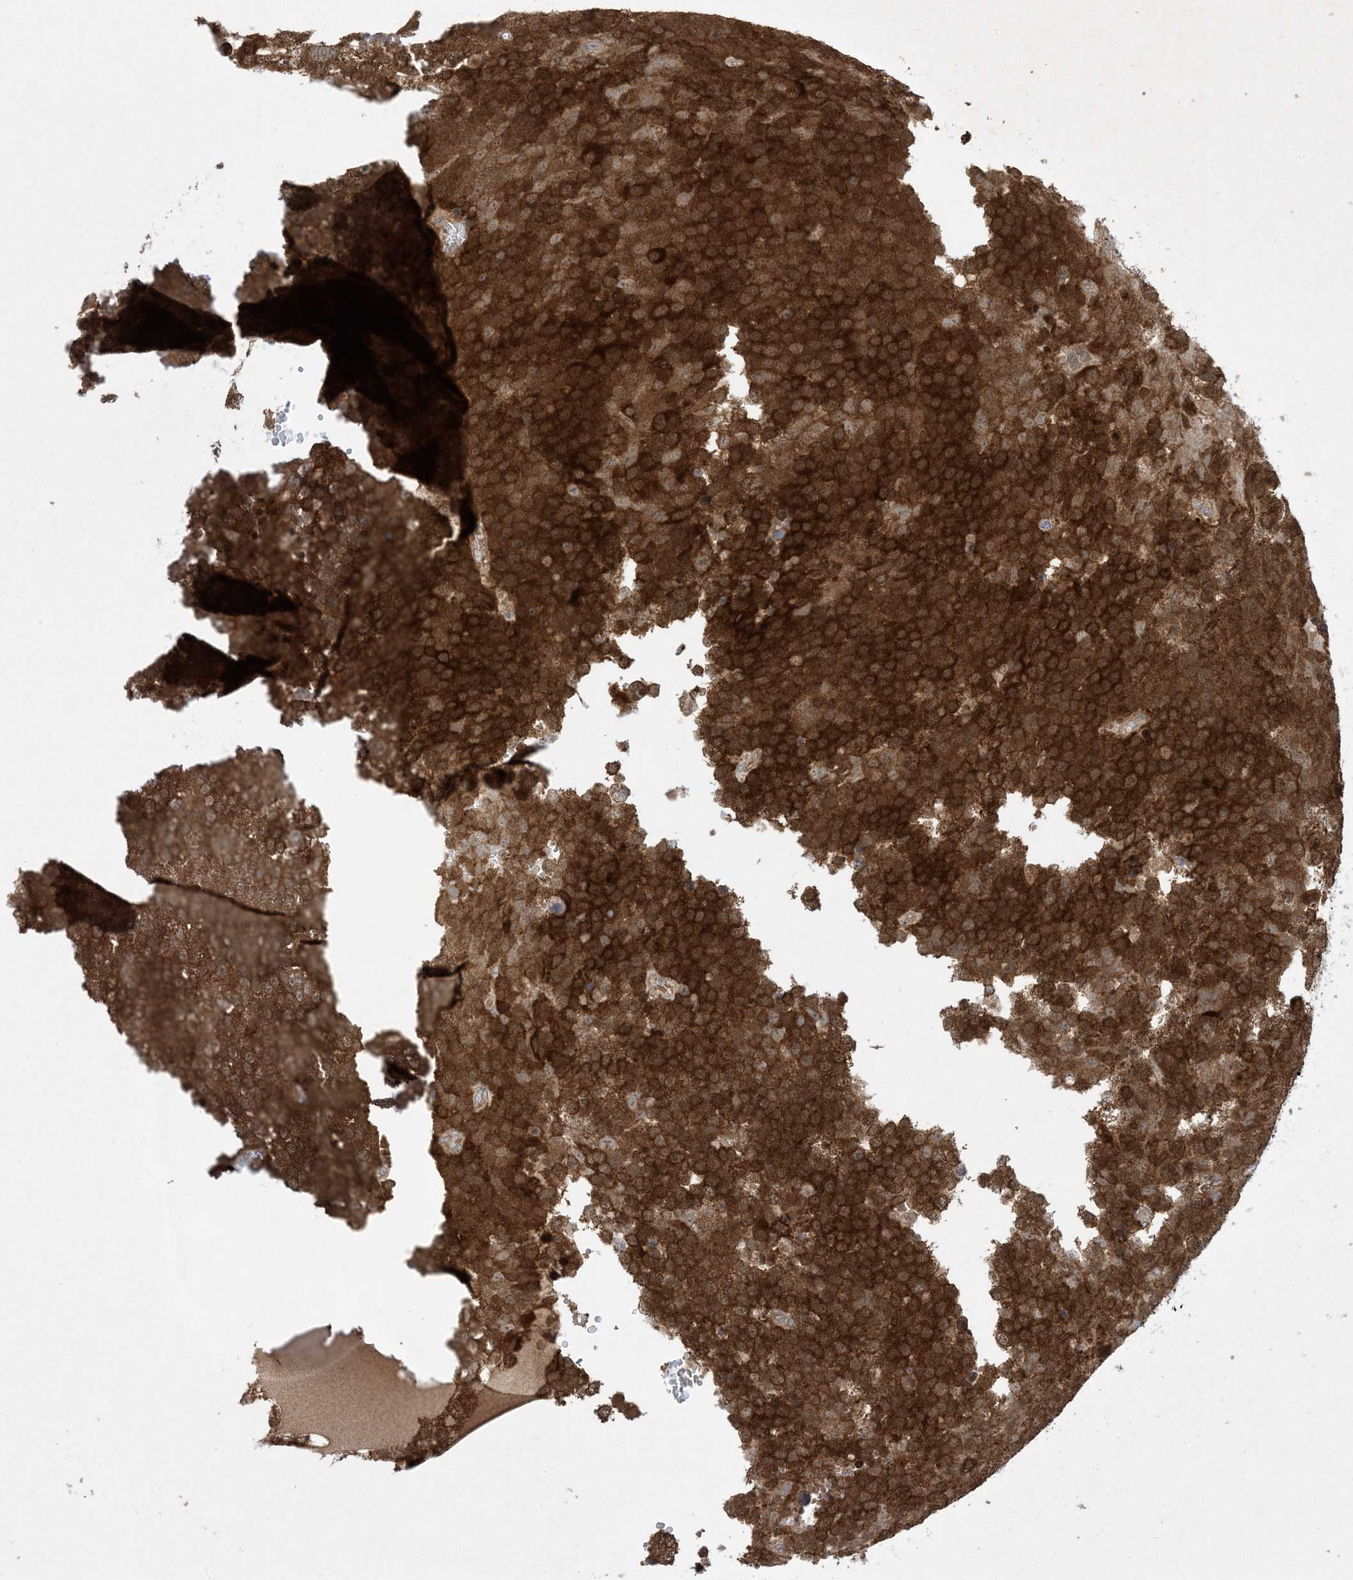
{"staining": {"intensity": "strong", "quantity": ">75%", "location": "cytoplasmic/membranous"}, "tissue": "testis cancer", "cell_type": "Tumor cells", "image_type": "cancer", "snomed": [{"axis": "morphology", "description": "Seminoma, NOS"}, {"axis": "topography", "description": "Testis"}], "caption": "Immunohistochemistry (IHC) (DAB) staining of seminoma (testis) shows strong cytoplasmic/membranous protein positivity in about >75% of tumor cells. Using DAB (3,3'-diaminobenzidine) (brown) and hematoxylin (blue) stains, captured at high magnification using brightfield microscopy.", "gene": "STAM2", "patient": {"sex": "male", "age": 71}}